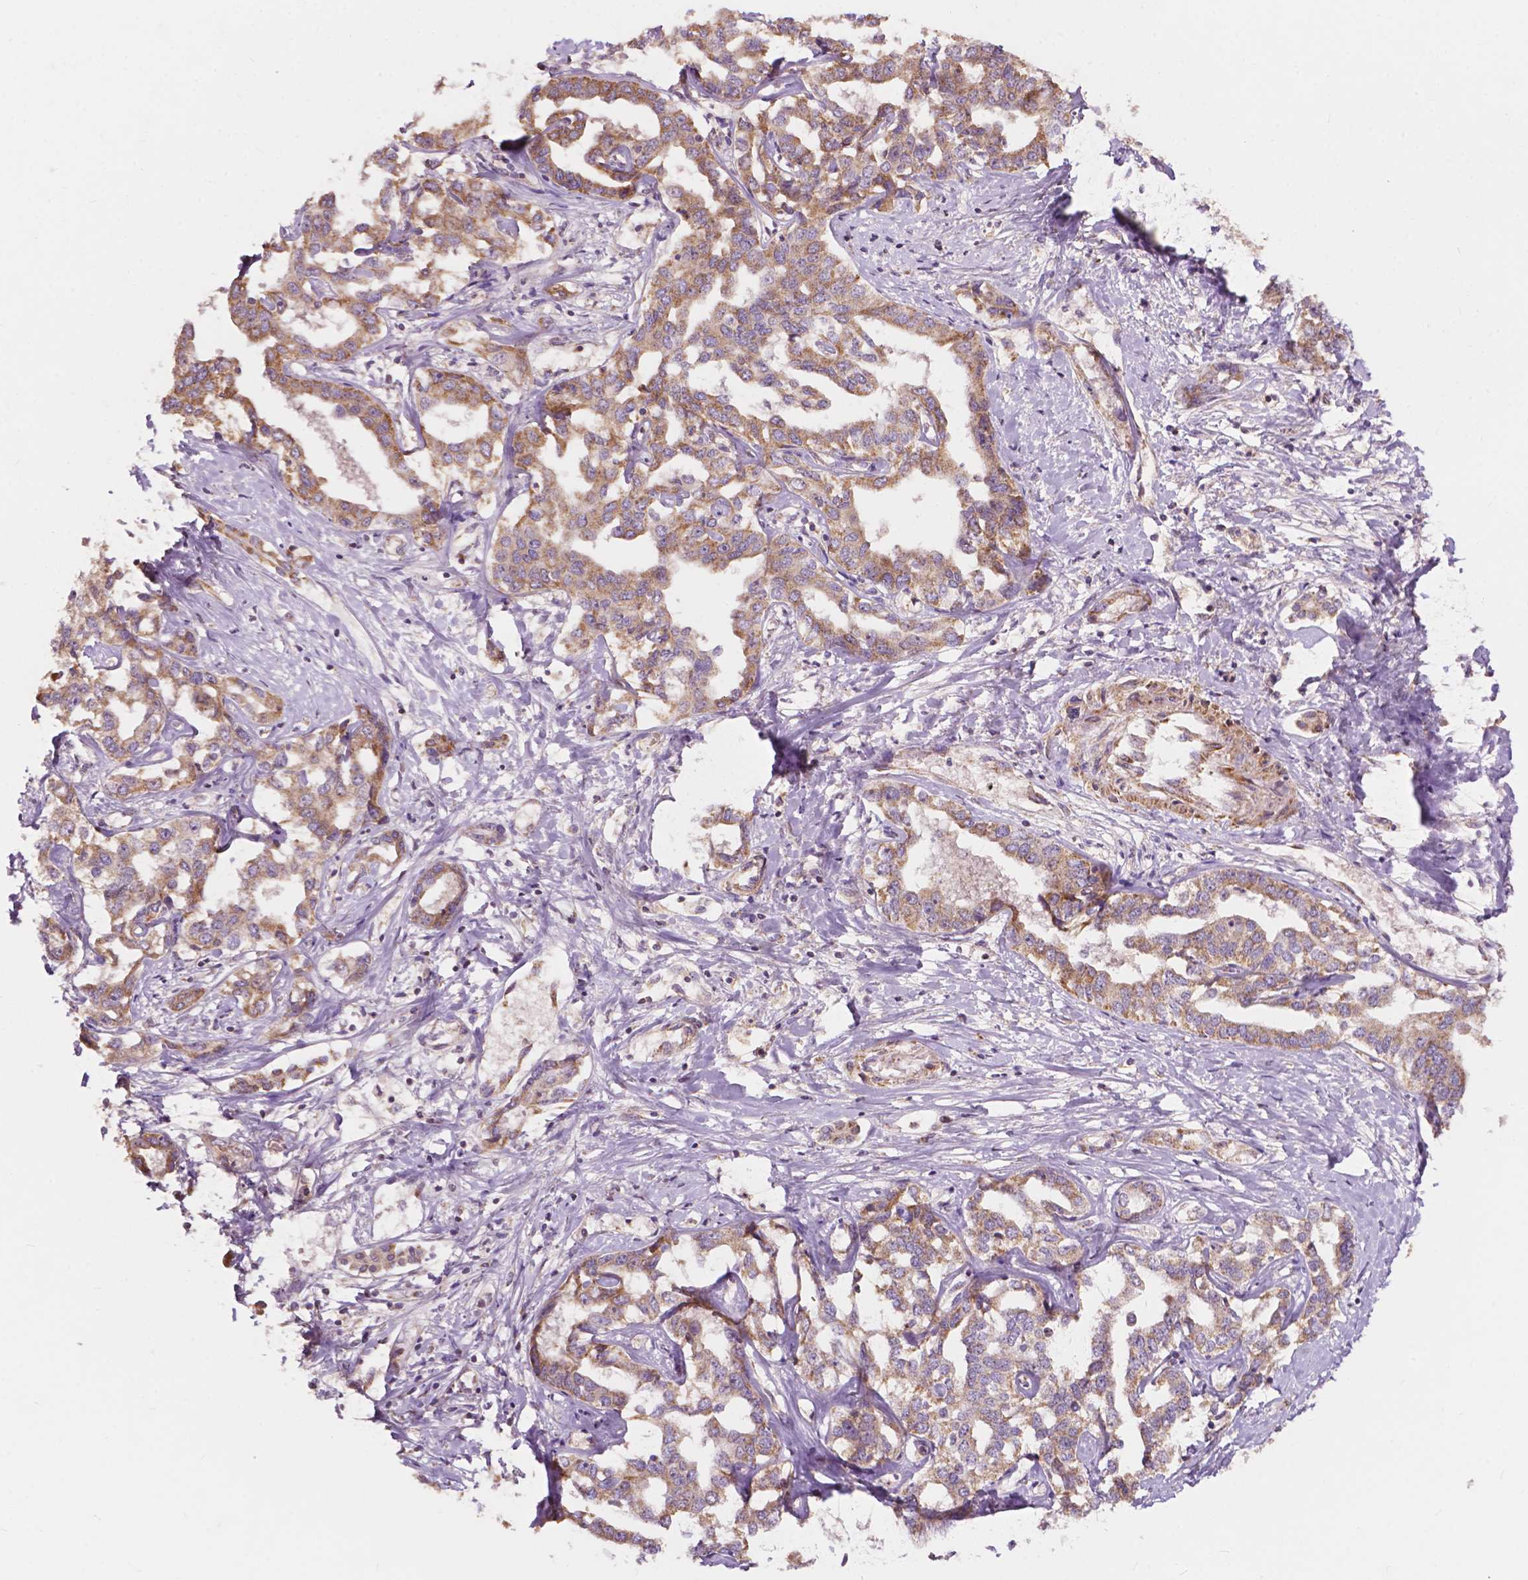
{"staining": {"intensity": "moderate", "quantity": ">75%", "location": "cytoplasmic/membranous"}, "tissue": "liver cancer", "cell_type": "Tumor cells", "image_type": "cancer", "snomed": [{"axis": "morphology", "description": "Cholangiocarcinoma"}, {"axis": "topography", "description": "Liver"}], "caption": "Human liver cancer (cholangiocarcinoma) stained with a brown dye reveals moderate cytoplasmic/membranous positive staining in about >75% of tumor cells.", "gene": "NDUFA10", "patient": {"sex": "male", "age": 59}}